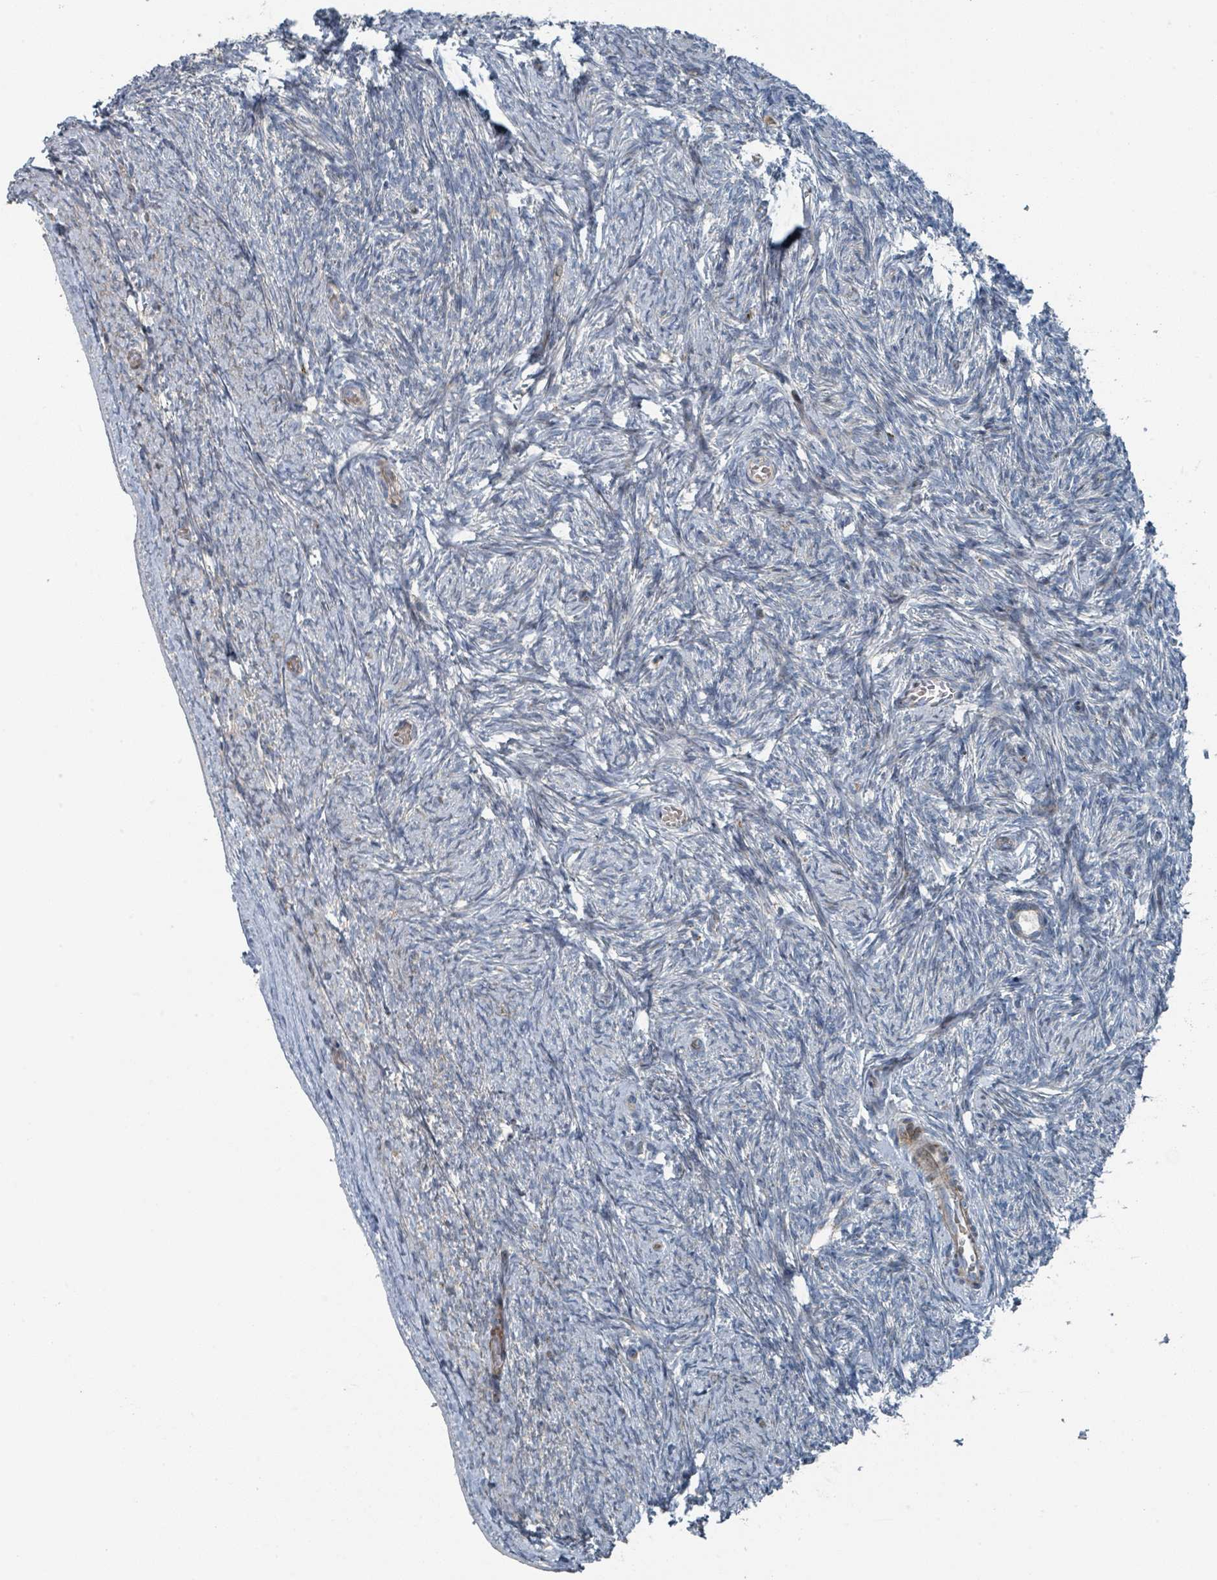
{"staining": {"intensity": "weak", "quantity": "<25%", "location": "cytoplasmic/membranous"}, "tissue": "ovary", "cell_type": "Ovarian stroma cells", "image_type": "normal", "snomed": [{"axis": "morphology", "description": "Normal tissue, NOS"}, {"axis": "topography", "description": "Ovary"}], "caption": "IHC micrograph of unremarkable human ovary stained for a protein (brown), which shows no staining in ovarian stroma cells.", "gene": "DIPK2A", "patient": {"sex": "female", "age": 44}}